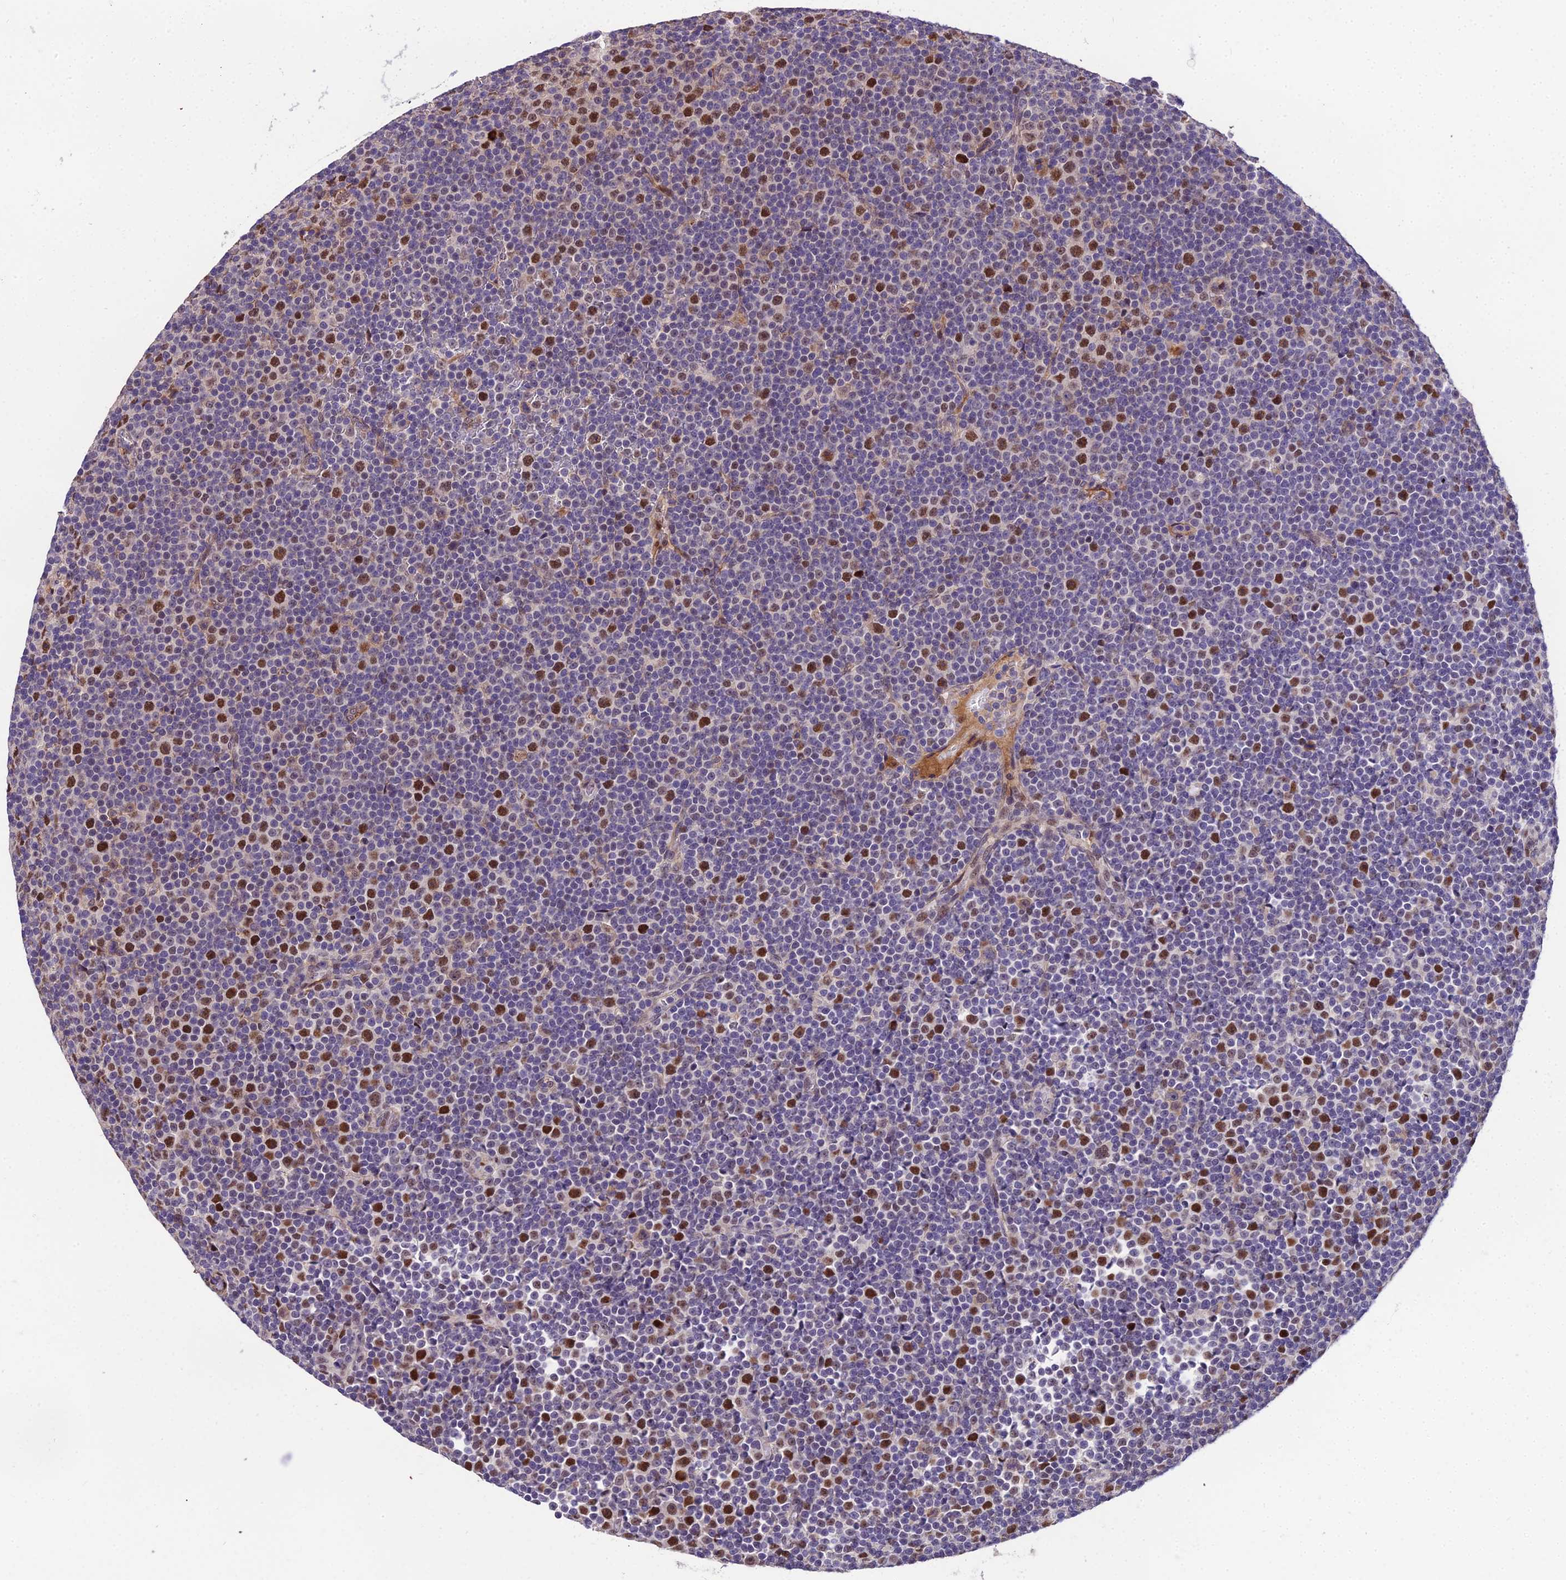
{"staining": {"intensity": "strong", "quantity": "<25%", "location": "nuclear"}, "tissue": "lymphoma", "cell_type": "Tumor cells", "image_type": "cancer", "snomed": [{"axis": "morphology", "description": "Malignant lymphoma, non-Hodgkin's type, Low grade"}, {"axis": "topography", "description": "Lymph node"}], "caption": "An immunohistochemistry (IHC) image of neoplastic tissue is shown. Protein staining in brown labels strong nuclear positivity in malignant lymphoma, non-Hodgkin's type (low-grade) within tumor cells.", "gene": "TRIML2", "patient": {"sex": "female", "age": 67}}